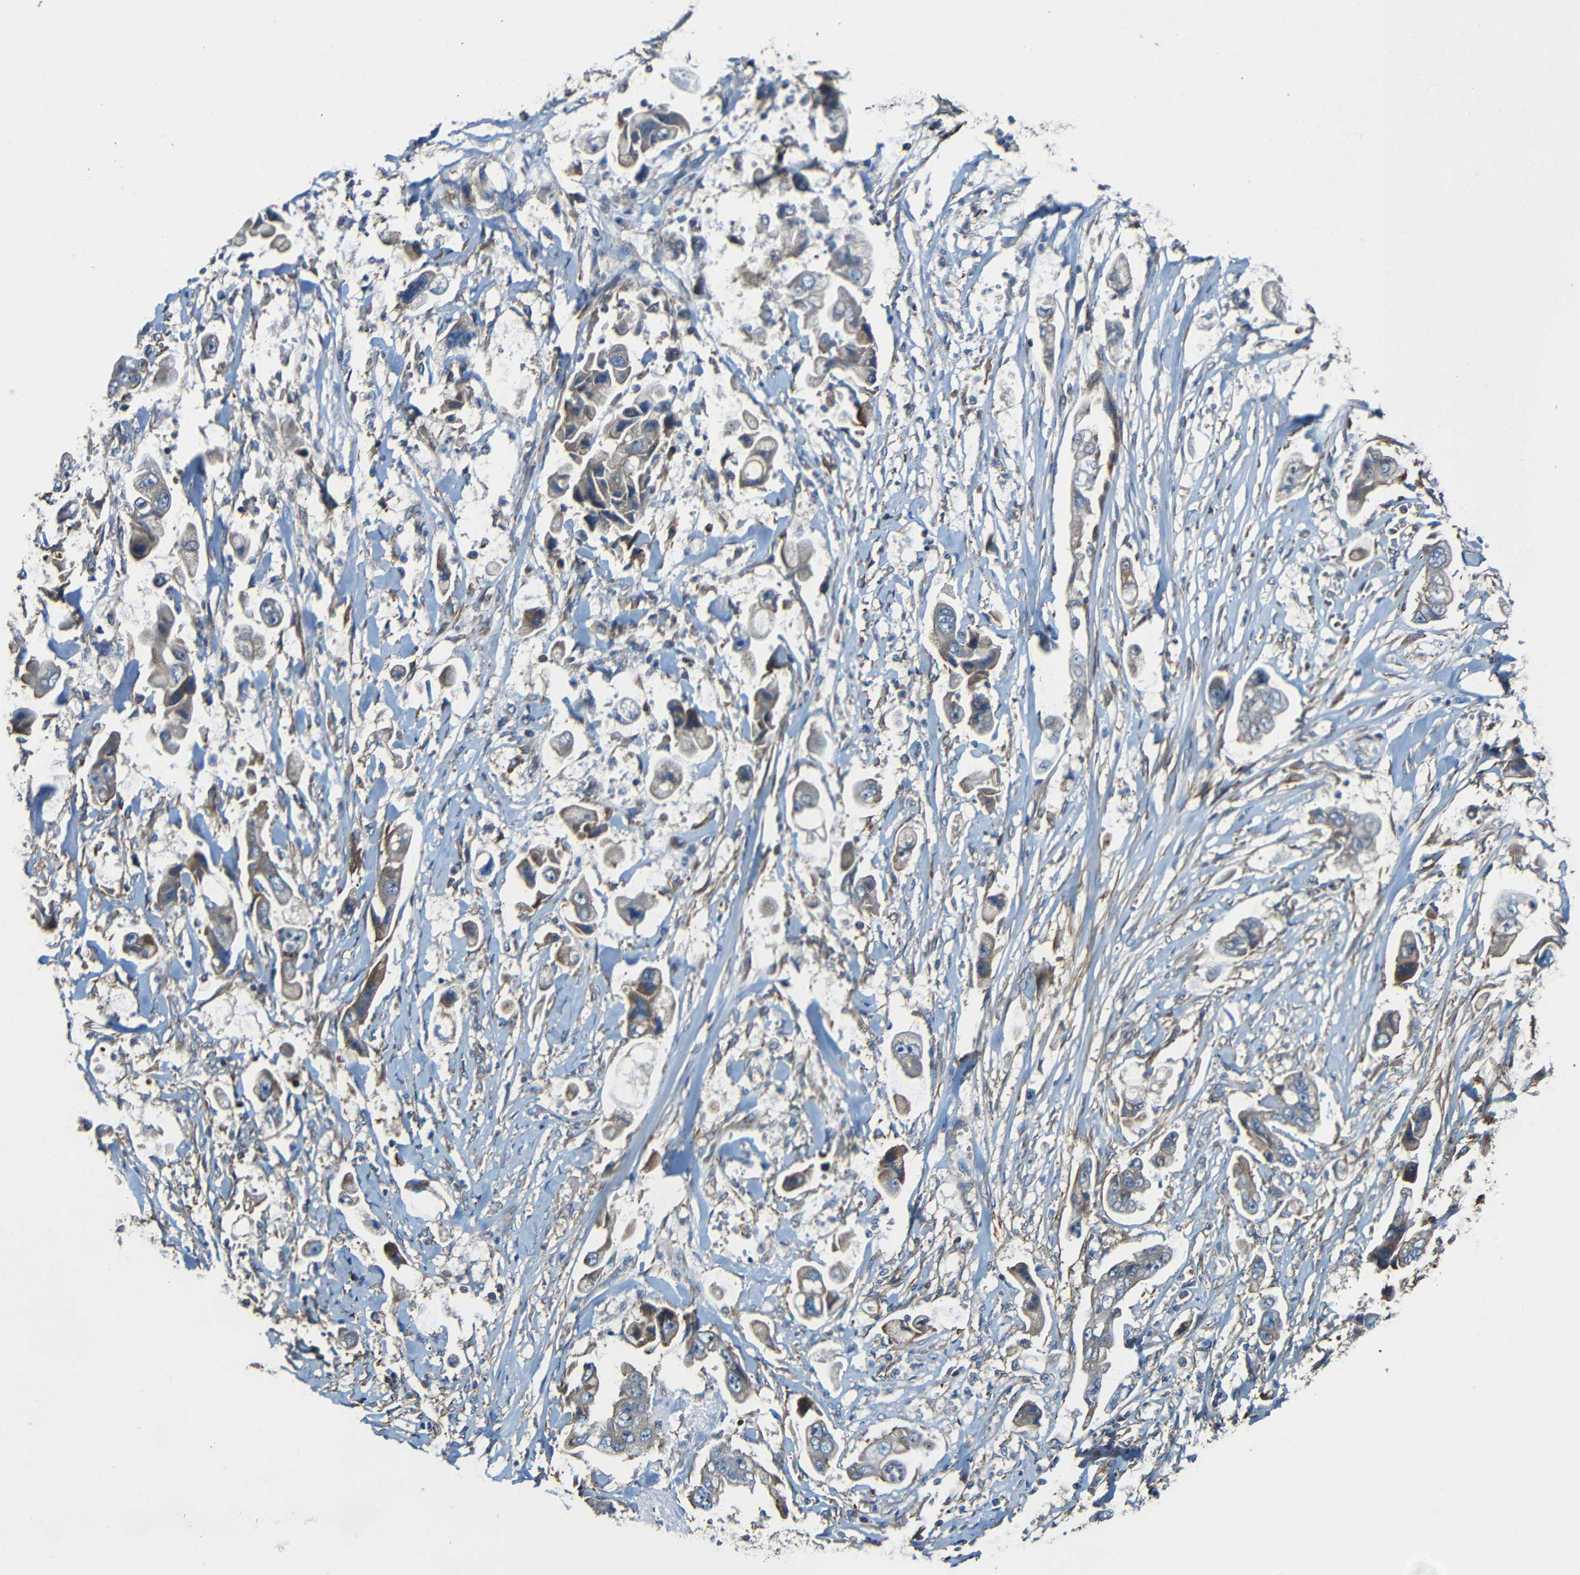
{"staining": {"intensity": "weak", "quantity": "25%-75%", "location": "cytoplasmic/membranous"}, "tissue": "stomach cancer", "cell_type": "Tumor cells", "image_type": "cancer", "snomed": [{"axis": "morphology", "description": "Adenocarcinoma, NOS"}, {"axis": "topography", "description": "Stomach"}], "caption": "Immunohistochemical staining of human adenocarcinoma (stomach) displays low levels of weak cytoplasmic/membranous positivity in about 25%-75% of tumor cells. (IHC, brightfield microscopy, high magnification).", "gene": "RHOT2", "patient": {"sex": "male", "age": 62}}